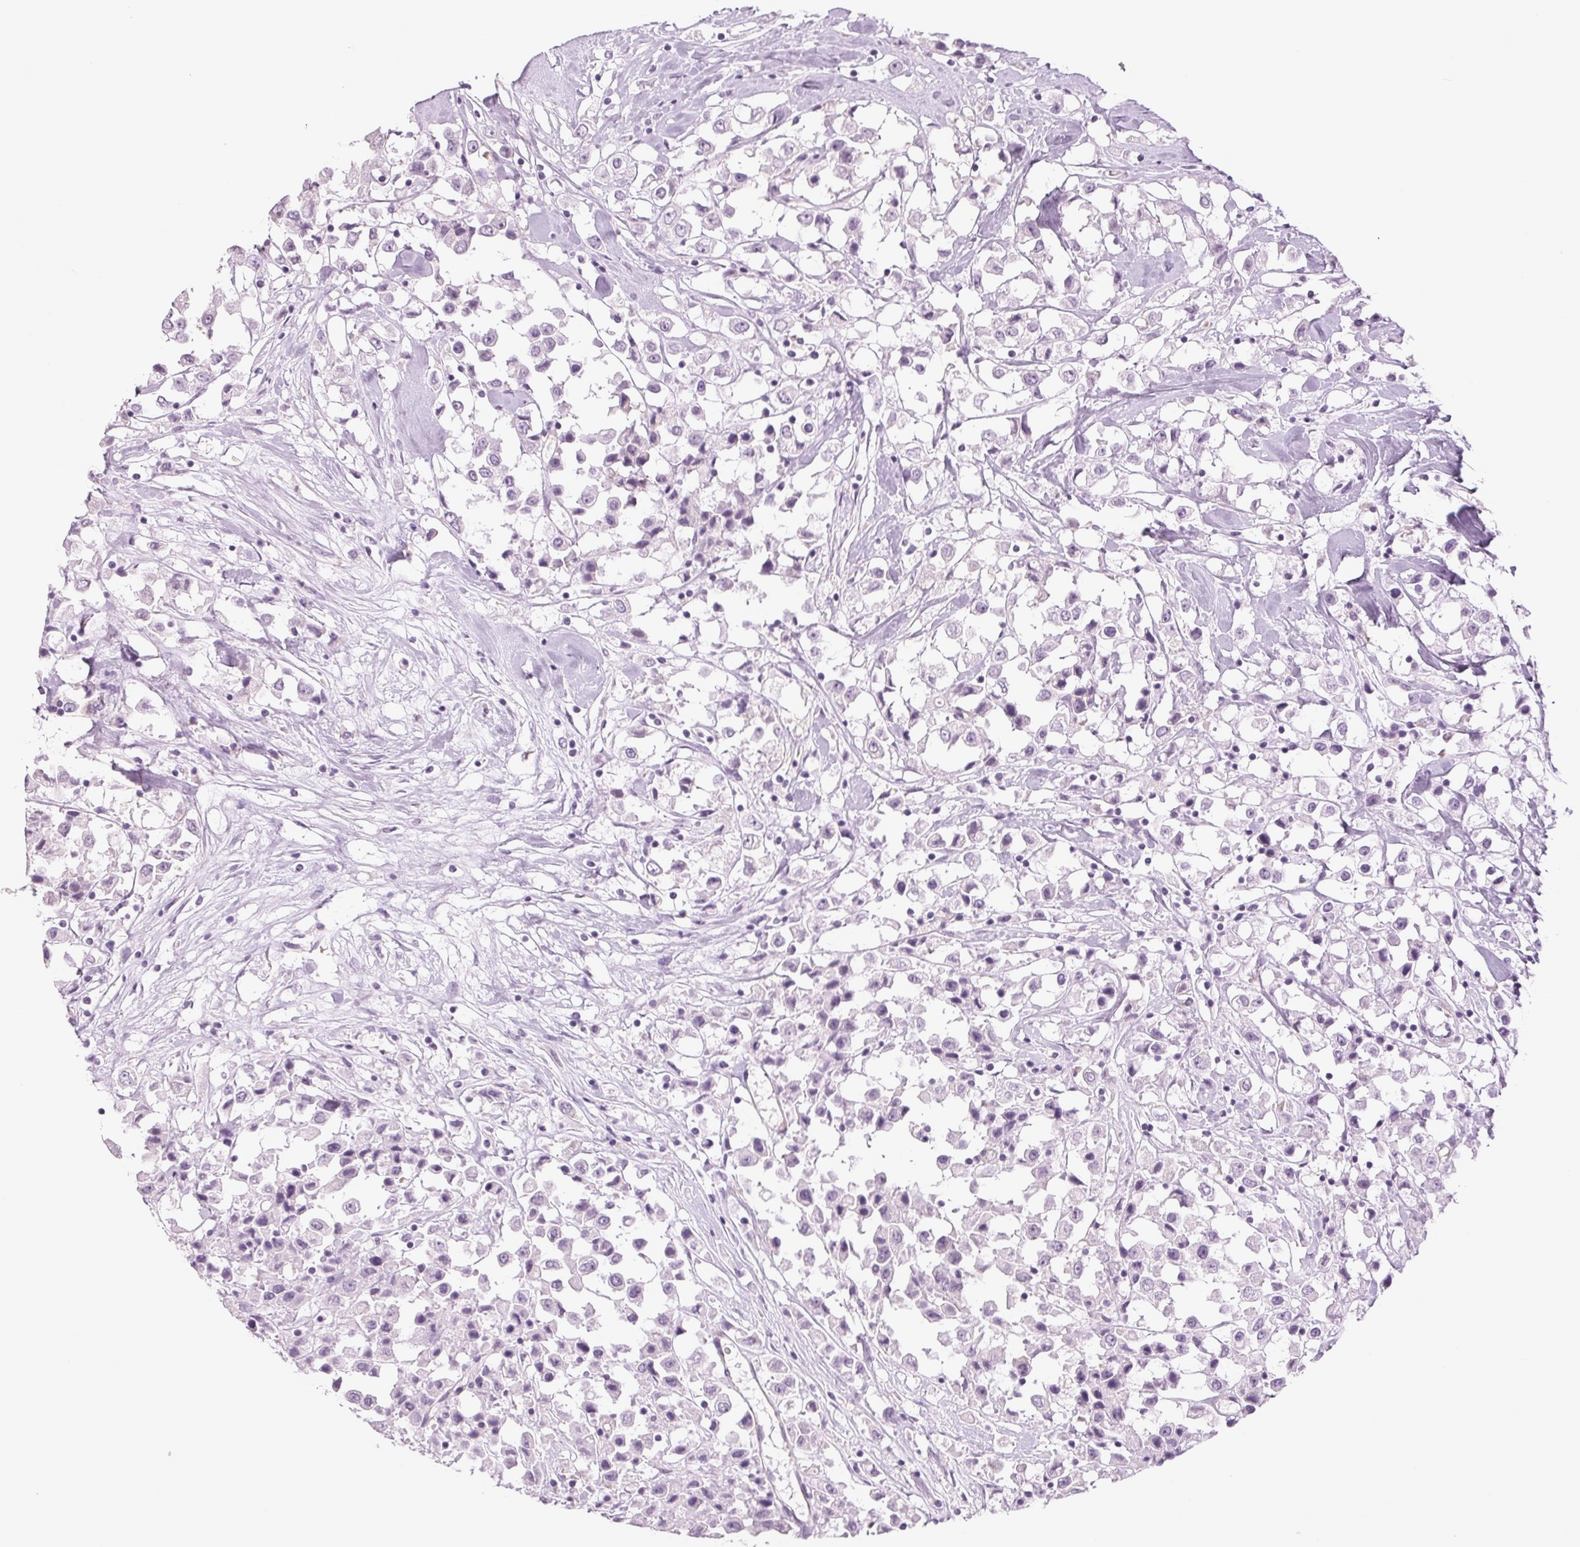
{"staining": {"intensity": "negative", "quantity": "none", "location": "none"}, "tissue": "breast cancer", "cell_type": "Tumor cells", "image_type": "cancer", "snomed": [{"axis": "morphology", "description": "Duct carcinoma"}, {"axis": "topography", "description": "Breast"}], "caption": "This is an IHC image of human breast infiltrating ductal carcinoma. There is no staining in tumor cells.", "gene": "DNAJC6", "patient": {"sex": "female", "age": 61}}